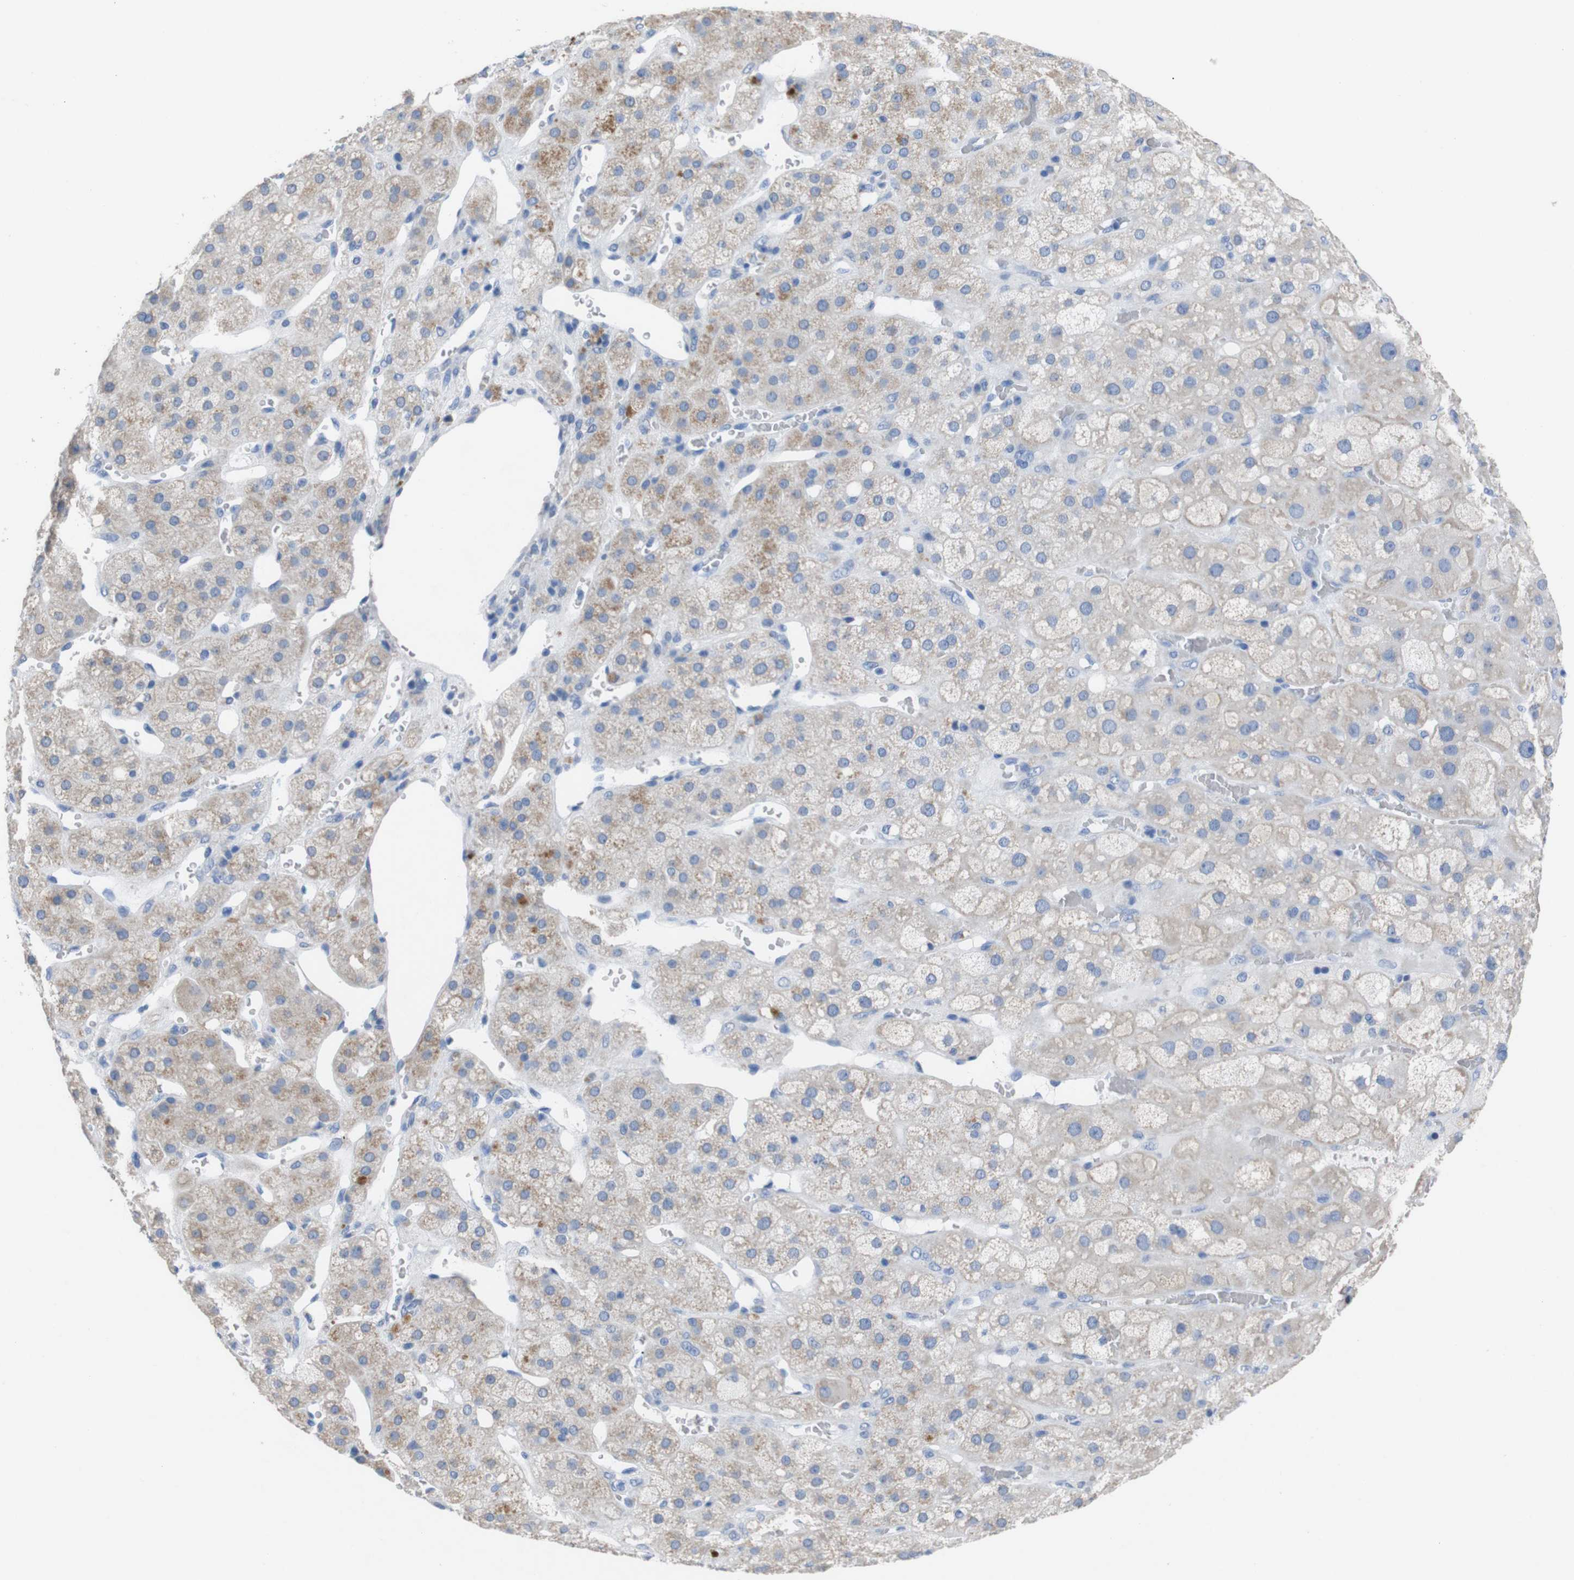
{"staining": {"intensity": "moderate", "quantity": "<25%", "location": "cytoplasmic/membranous"}, "tissue": "adrenal gland", "cell_type": "Glandular cells", "image_type": "normal", "snomed": [{"axis": "morphology", "description": "Normal tissue, NOS"}, {"axis": "topography", "description": "Adrenal gland"}], "caption": "A low amount of moderate cytoplasmic/membranous expression is appreciated in about <25% of glandular cells in normal adrenal gland. Using DAB (3,3'-diaminobenzidine) (brown) and hematoxylin (blue) stains, captured at high magnification using brightfield microscopy.", "gene": "GJB2", "patient": {"sex": "female", "age": 47}}